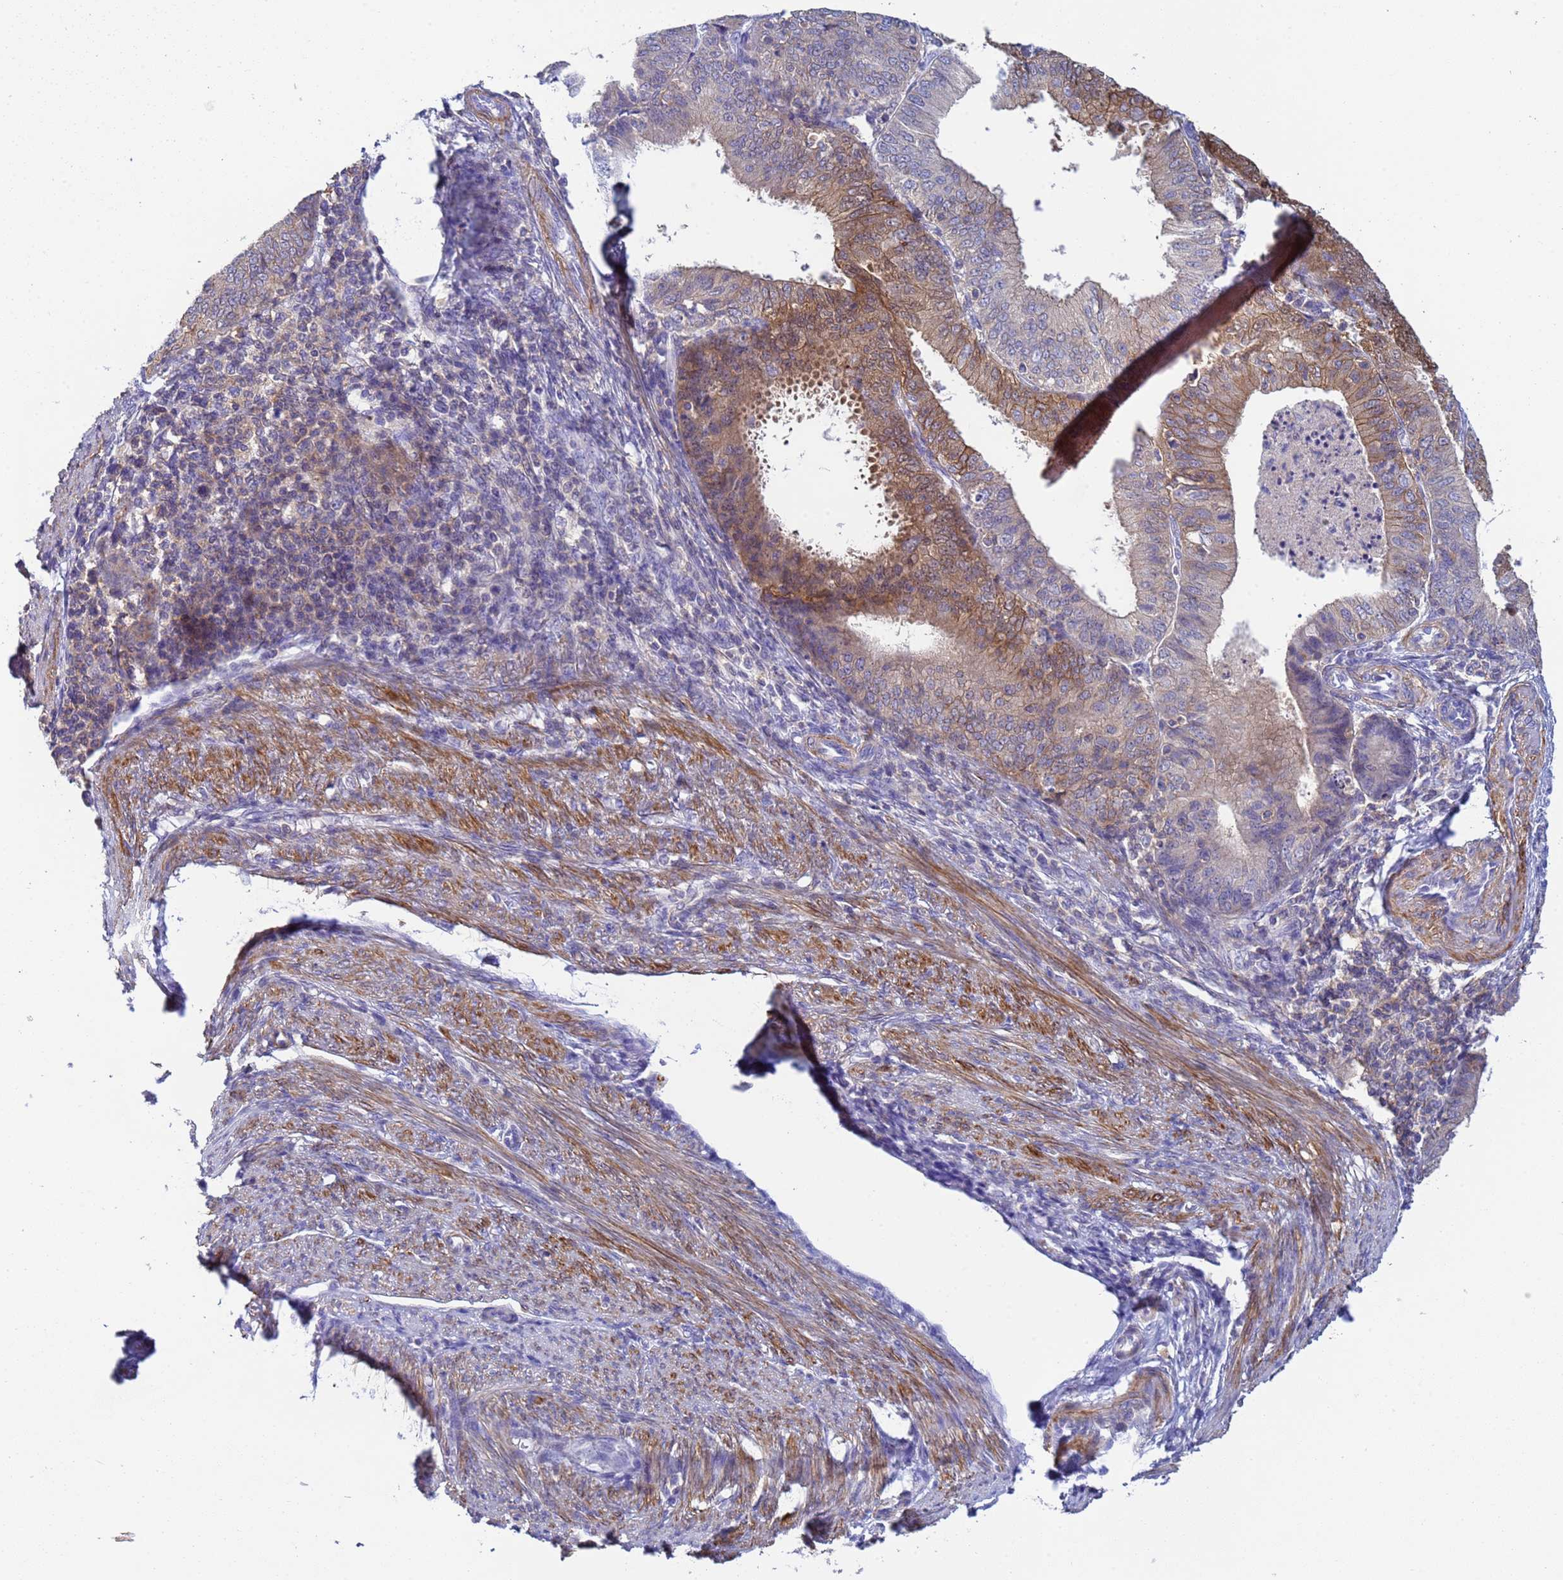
{"staining": {"intensity": "moderate", "quantity": "25%-75%", "location": "cytoplasmic/membranous"}, "tissue": "endometrial cancer", "cell_type": "Tumor cells", "image_type": "cancer", "snomed": [{"axis": "morphology", "description": "Adenocarcinoma, NOS"}, {"axis": "topography", "description": "Endometrium"}], "caption": "This is an image of immunohistochemistry staining of endometrial cancer (adenocarcinoma), which shows moderate staining in the cytoplasmic/membranous of tumor cells.", "gene": "KLHL13", "patient": {"sex": "female", "age": 57}}